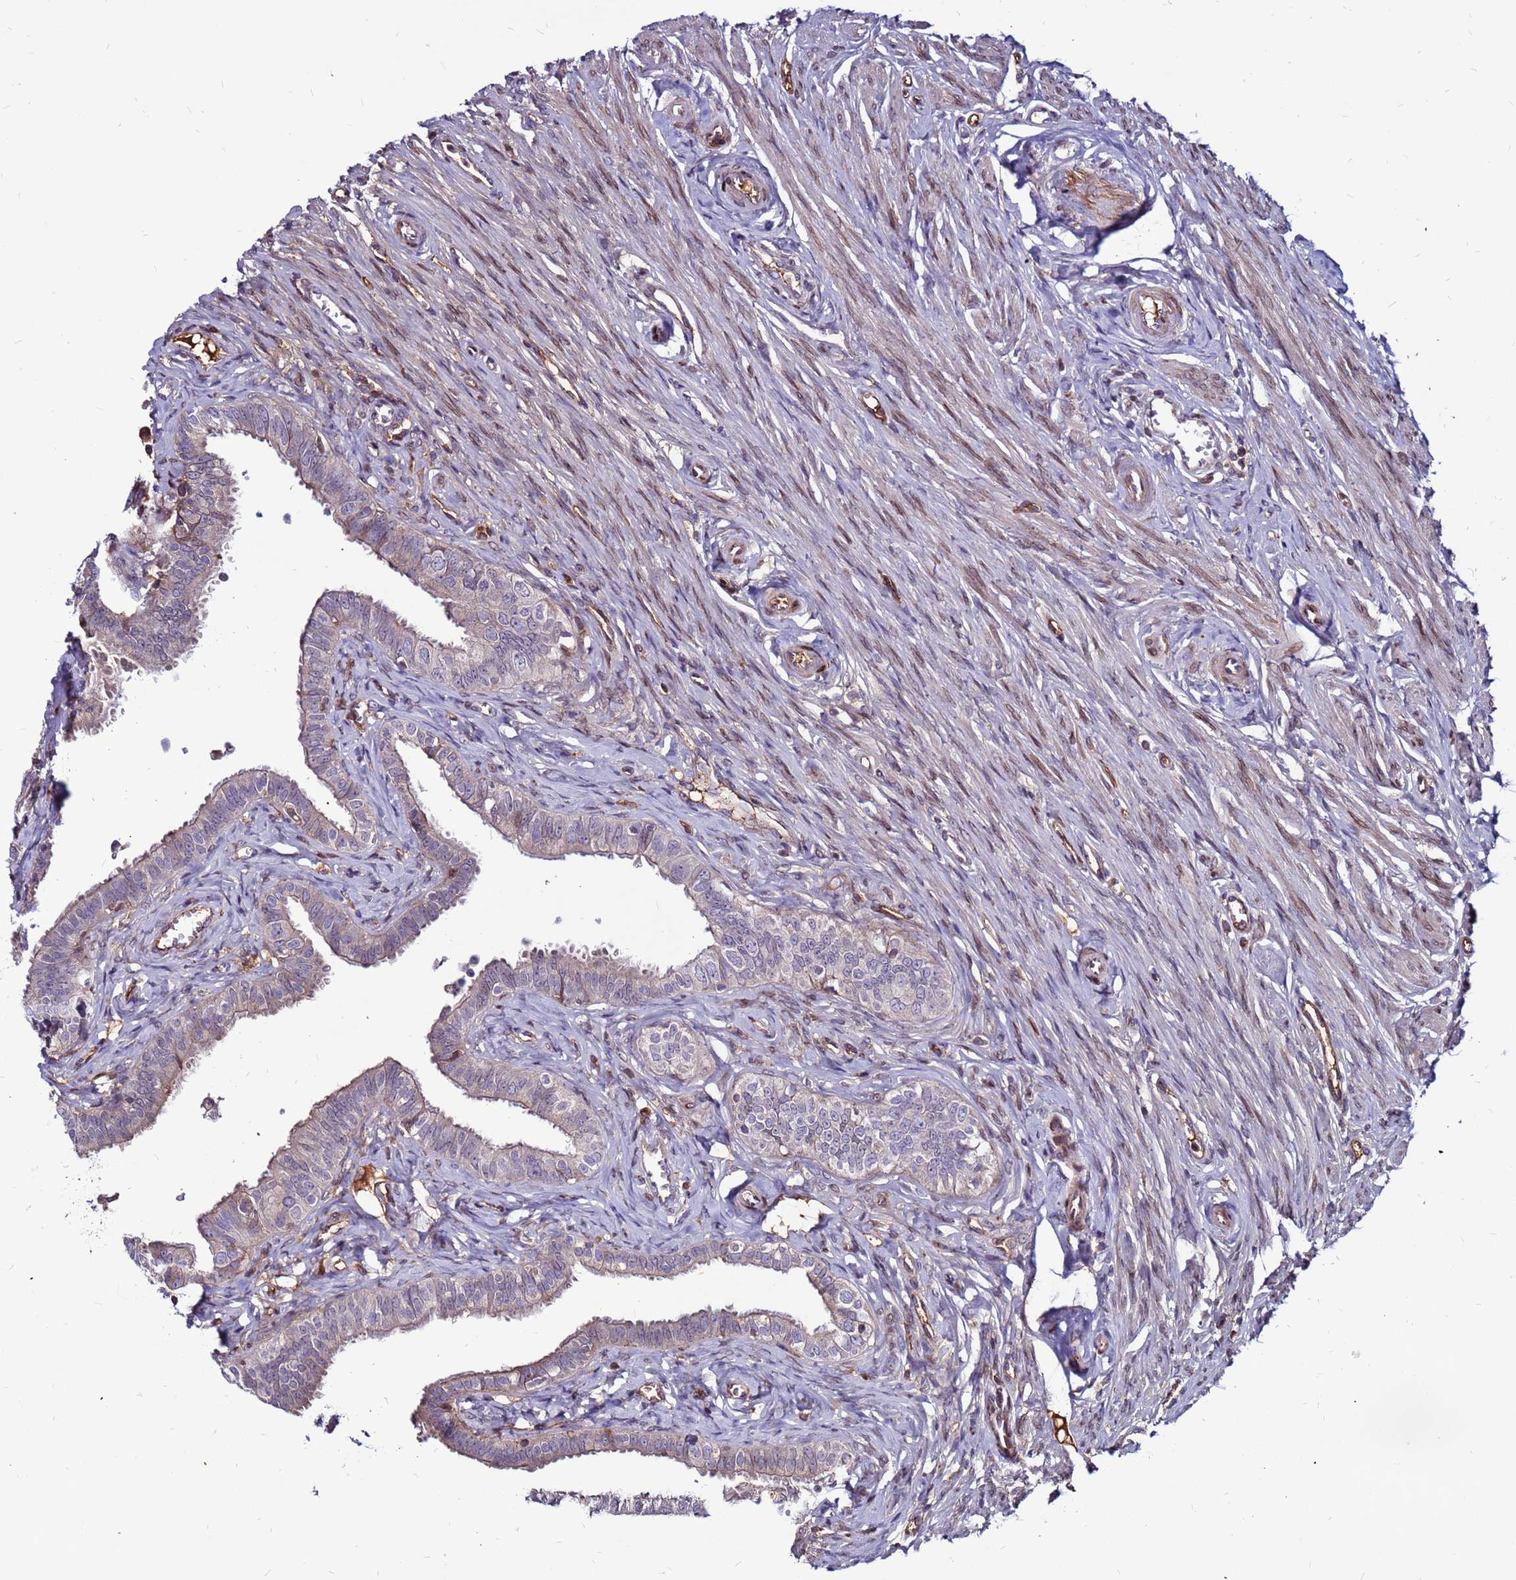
{"staining": {"intensity": "weak", "quantity": "25%-75%", "location": "cytoplasmic/membranous"}, "tissue": "fallopian tube", "cell_type": "Glandular cells", "image_type": "normal", "snomed": [{"axis": "morphology", "description": "Normal tissue, NOS"}, {"axis": "morphology", "description": "Carcinoma, NOS"}, {"axis": "topography", "description": "Fallopian tube"}, {"axis": "topography", "description": "Ovary"}], "caption": "Immunohistochemical staining of normal human fallopian tube reveals weak cytoplasmic/membranous protein staining in approximately 25%-75% of glandular cells.", "gene": "CCDC71", "patient": {"sex": "female", "age": 59}}